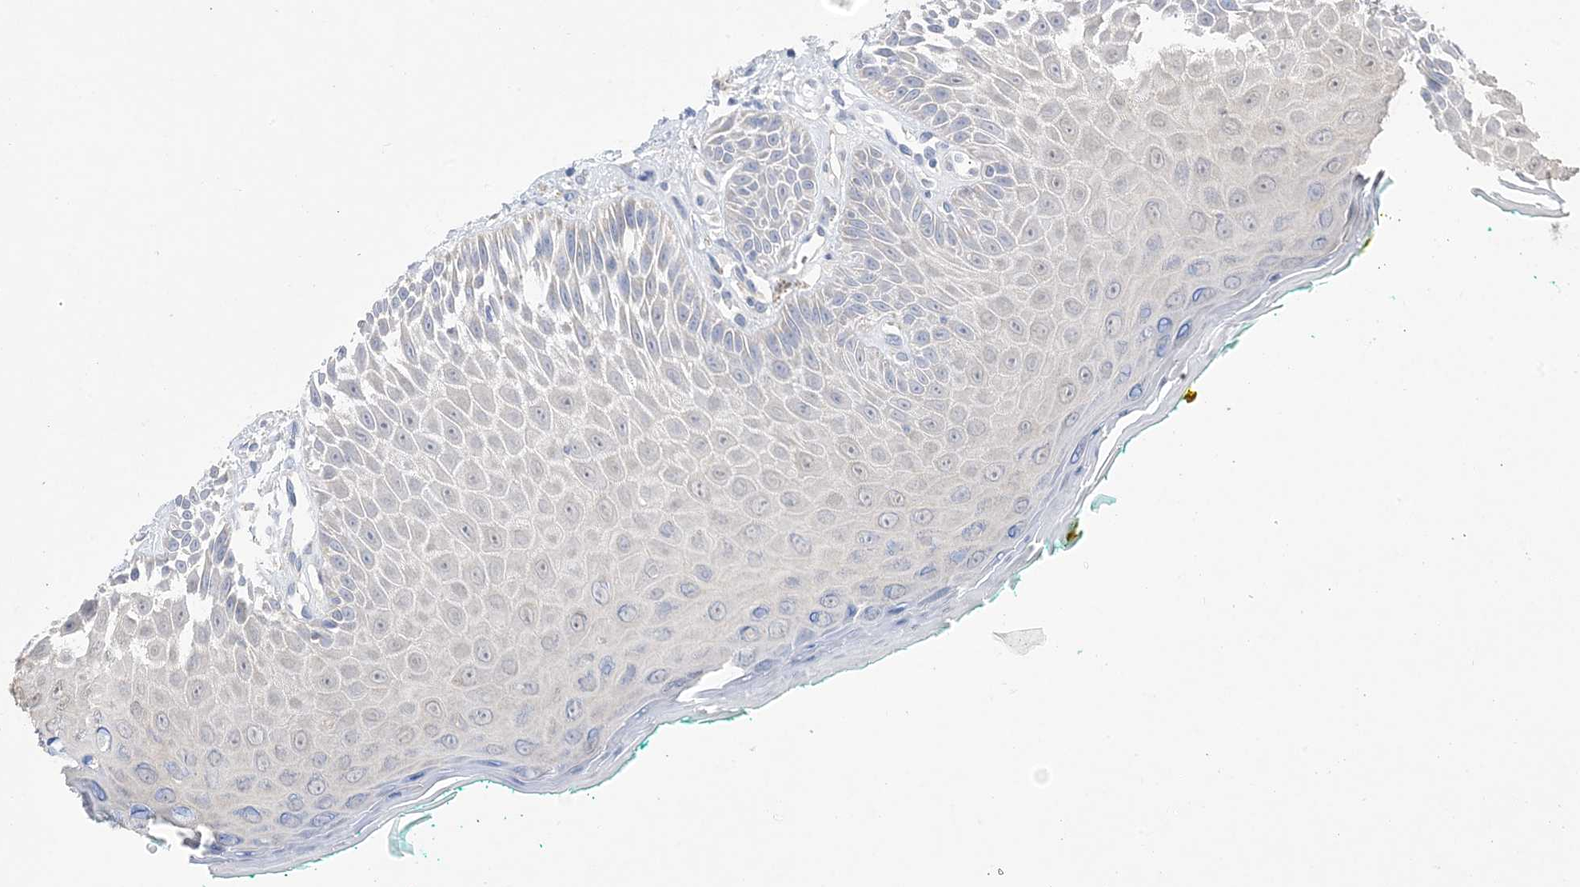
{"staining": {"intensity": "negative", "quantity": "none", "location": "none"}, "tissue": "oral mucosa", "cell_type": "Squamous epithelial cells", "image_type": "normal", "snomed": [{"axis": "morphology", "description": "Normal tissue, NOS"}, {"axis": "topography", "description": "Oral tissue"}], "caption": "This is an immunohistochemistry (IHC) photomicrograph of normal oral mucosa. There is no expression in squamous epithelial cells.", "gene": "CLEC16A", "patient": {"sex": "female", "age": 70}}